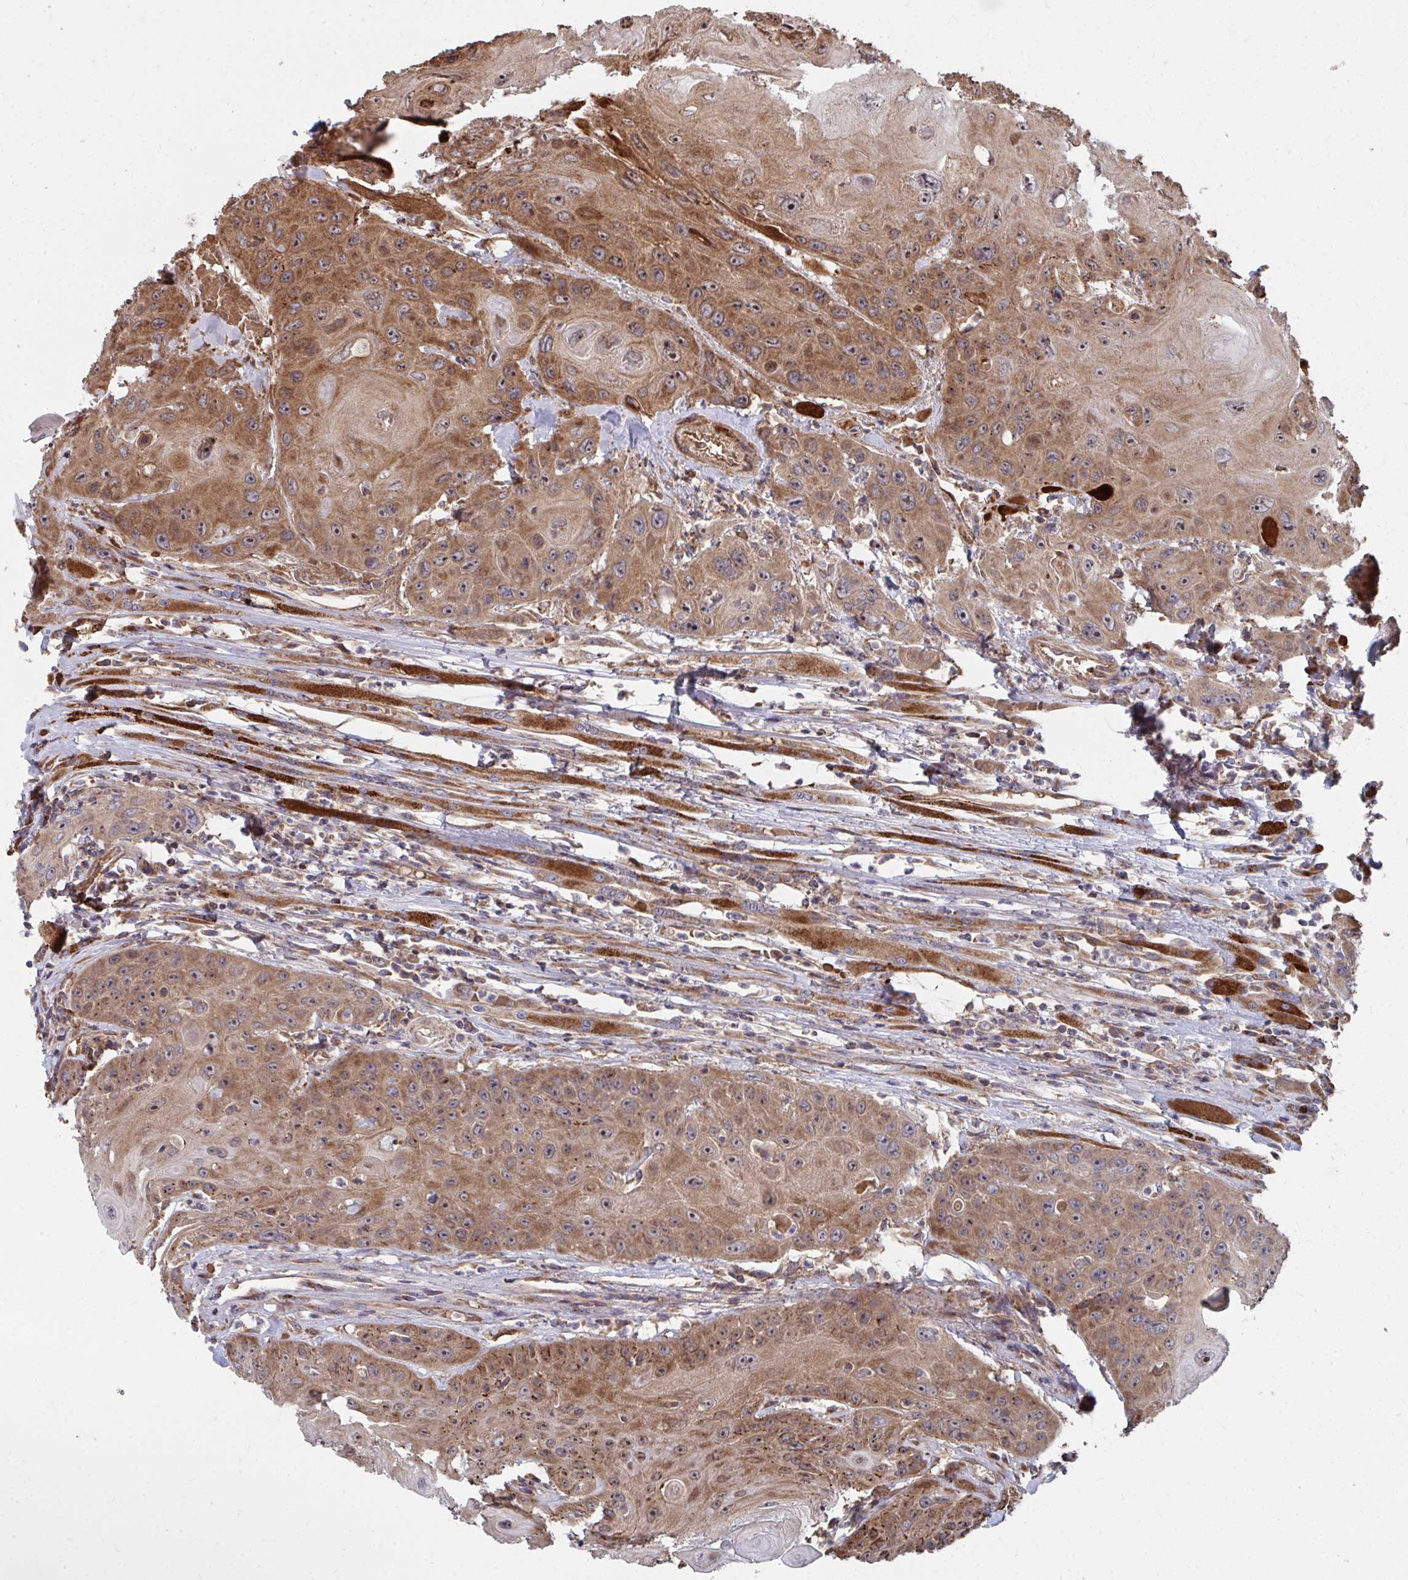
{"staining": {"intensity": "moderate", "quantity": ">75%", "location": "cytoplasmic/membranous"}, "tissue": "head and neck cancer", "cell_type": "Tumor cells", "image_type": "cancer", "snomed": [{"axis": "morphology", "description": "Squamous cell carcinoma, NOS"}, {"axis": "topography", "description": "Head-Neck"}], "caption": "Immunohistochemistry of human squamous cell carcinoma (head and neck) displays medium levels of moderate cytoplasmic/membranous expression in approximately >75% of tumor cells.", "gene": "FAM89A", "patient": {"sex": "female", "age": 59}}